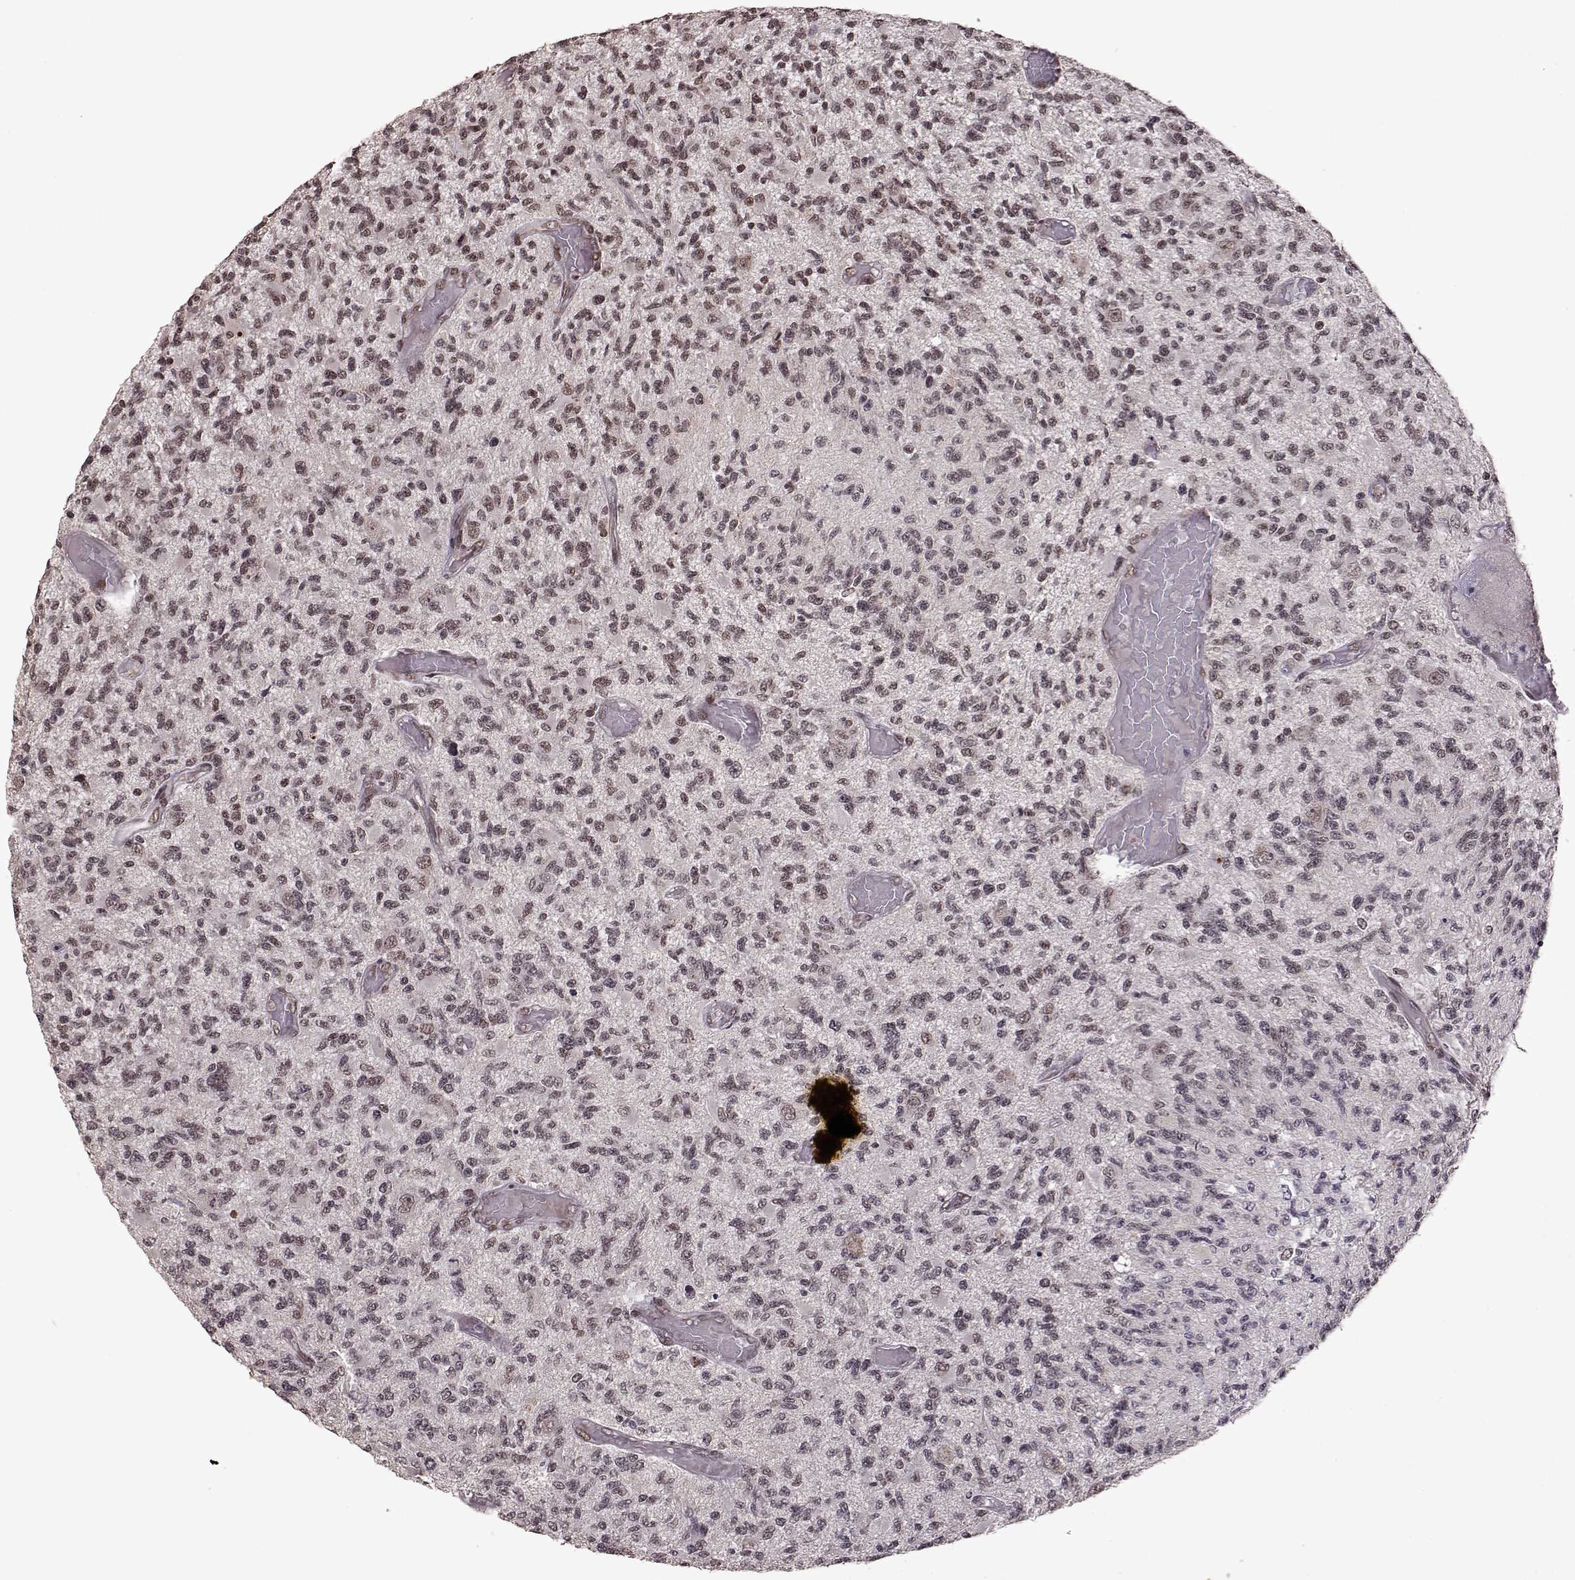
{"staining": {"intensity": "negative", "quantity": "none", "location": "none"}, "tissue": "glioma", "cell_type": "Tumor cells", "image_type": "cancer", "snomed": [{"axis": "morphology", "description": "Glioma, malignant, High grade"}, {"axis": "topography", "description": "Brain"}], "caption": "There is no significant expression in tumor cells of malignant high-grade glioma.", "gene": "RRAGD", "patient": {"sex": "female", "age": 63}}